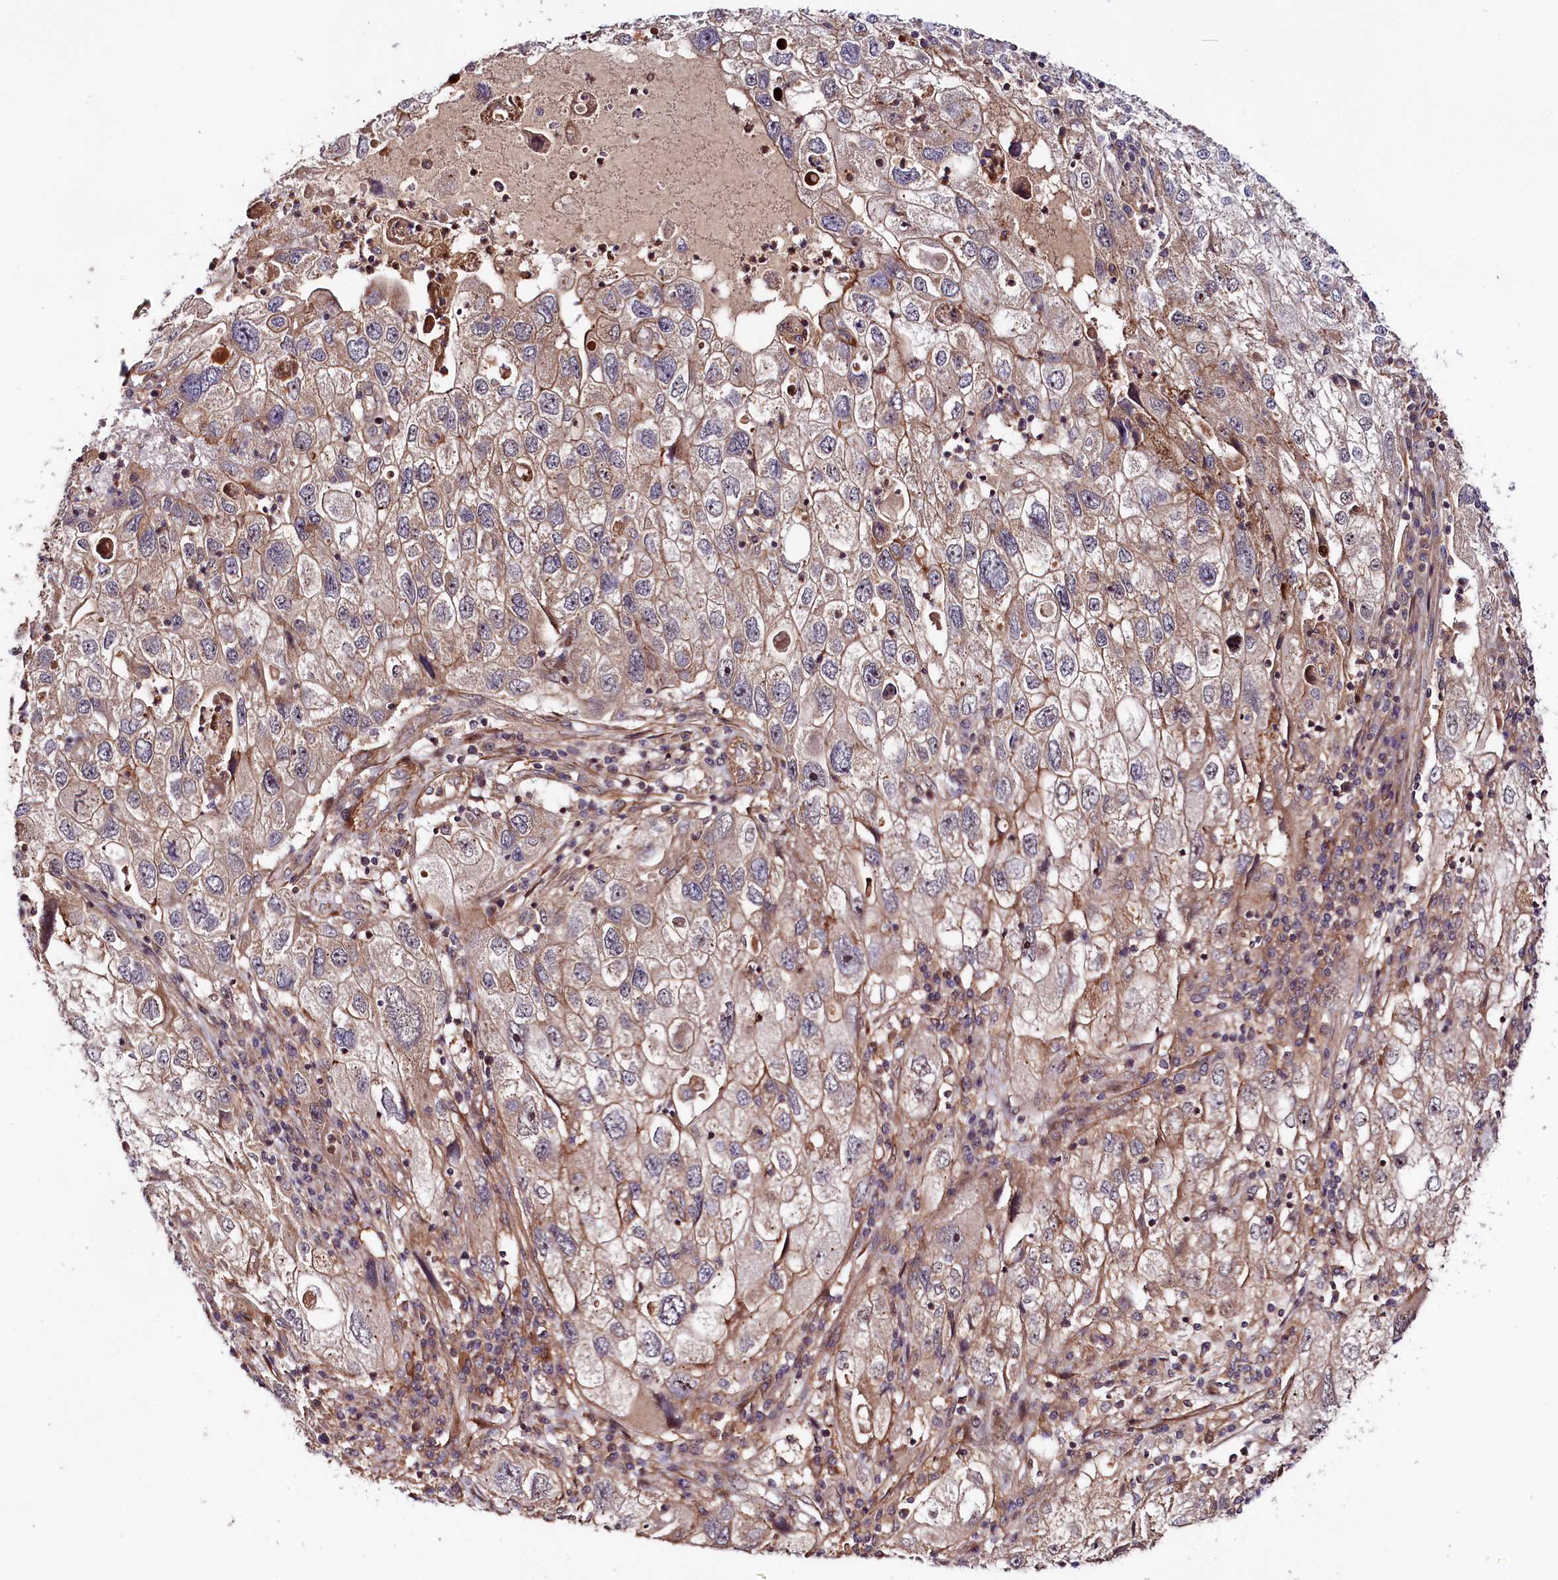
{"staining": {"intensity": "moderate", "quantity": "<25%", "location": "cytoplasmic/membranous"}, "tissue": "endometrial cancer", "cell_type": "Tumor cells", "image_type": "cancer", "snomed": [{"axis": "morphology", "description": "Adenocarcinoma, NOS"}, {"axis": "topography", "description": "Endometrium"}], "caption": "Immunohistochemistry histopathology image of endometrial cancer (adenocarcinoma) stained for a protein (brown), which exhibits low levels of moderate cytoplasmic/membranous positivity in about <25% of tumor cells.", "gene": "NEDD1", "patient": {"sex": "female", "age": 49}}